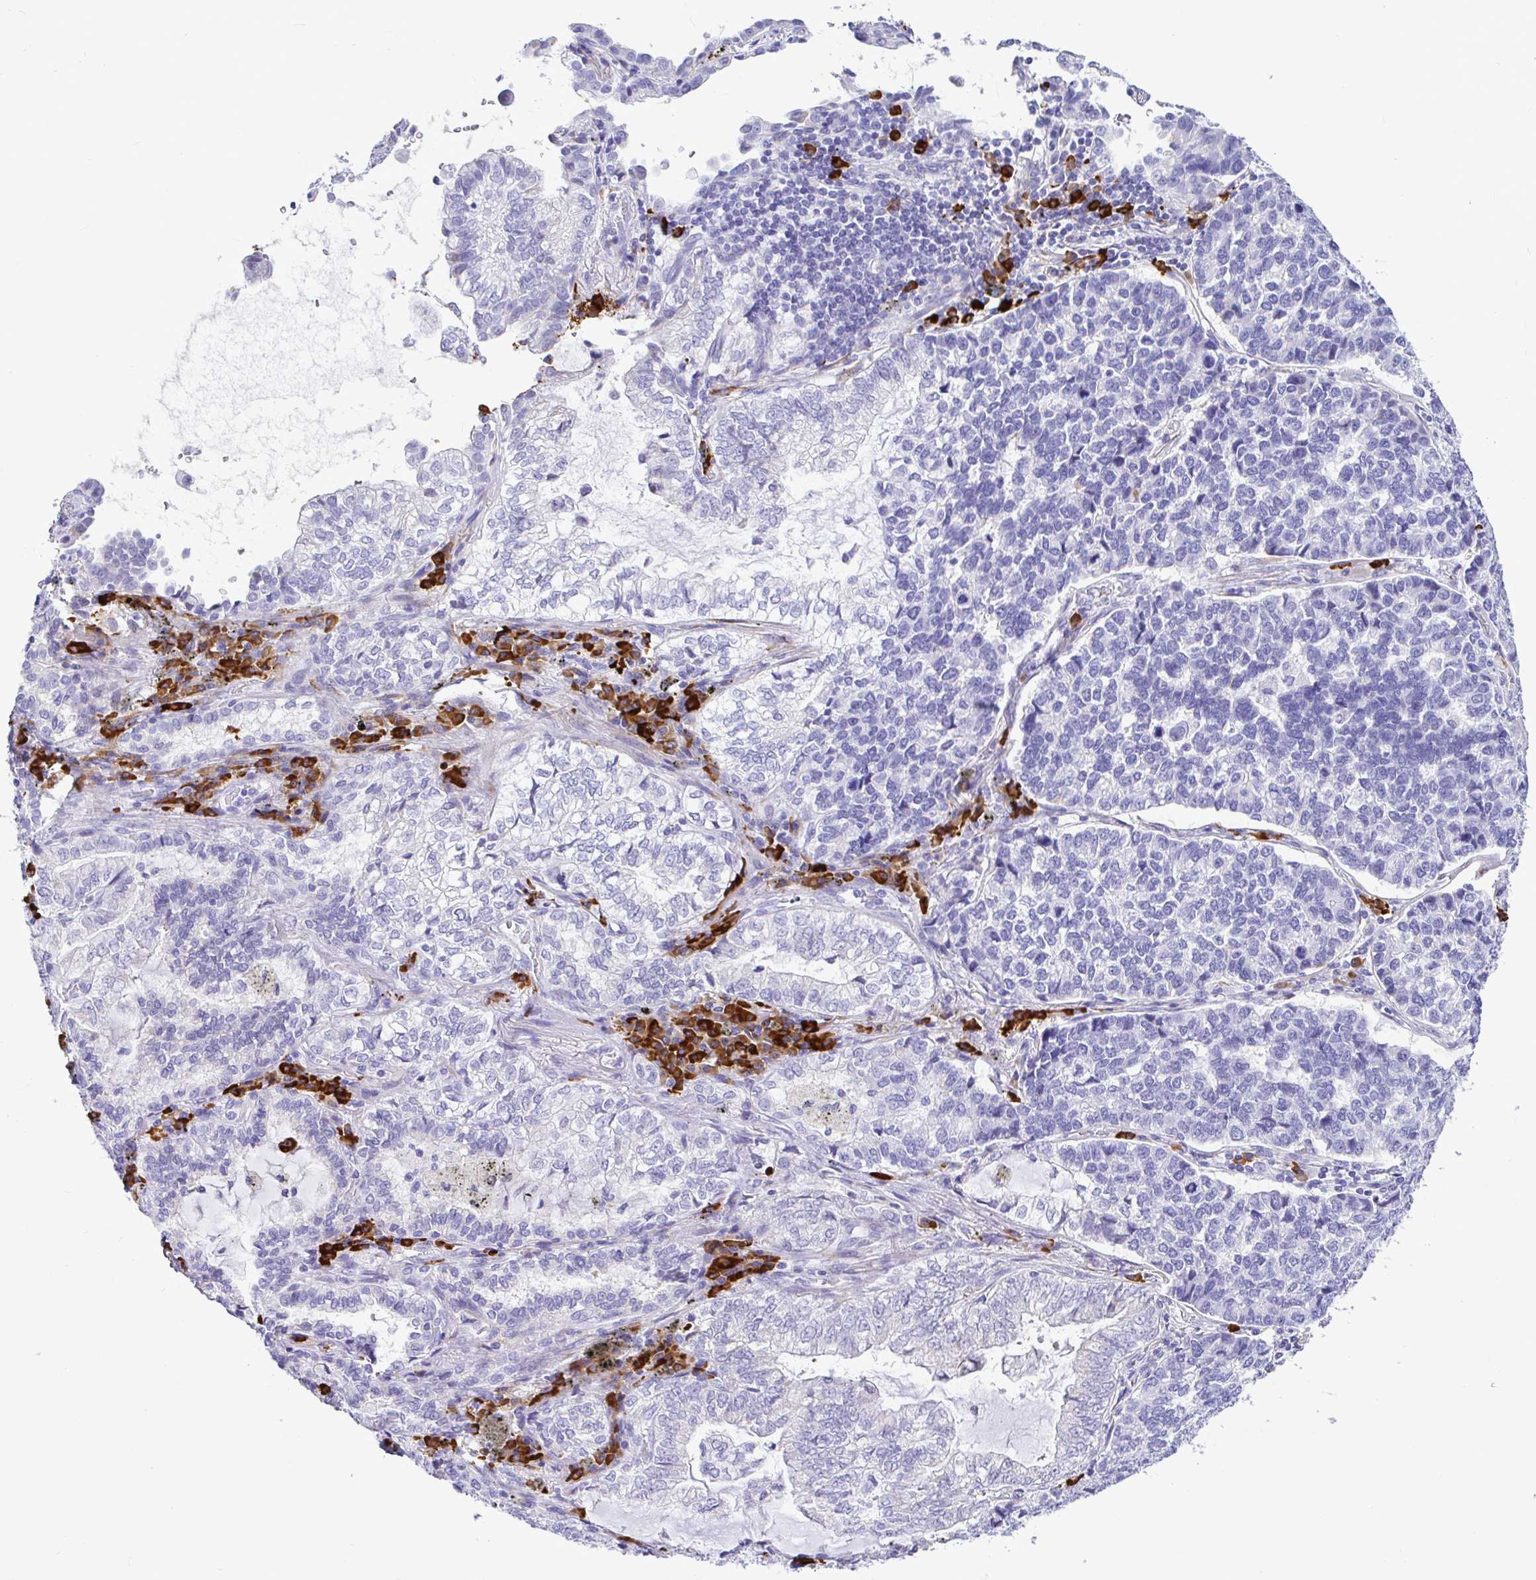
{"staining": {"intensity": "negative", "quantity": "none", "location": "none"}, "tissue": "lung cancer", "cell_type": "Tumor cells", "image_type": "cancer", "snomed": [{"axis": "morphology", "description": "Adenocarcinoma, NOS"}, {"axis": "topography", "description": "Lymph node"}, {"axis": "topography", "description": "Lung"}], "caption": "Immunohistochemistry (IHC) of human lung cancer (adenocarcinoma) exhibits no positivity in tumor cells.", "gene": "CCDC62", "patient": {"sex": "male", "age": 66}}